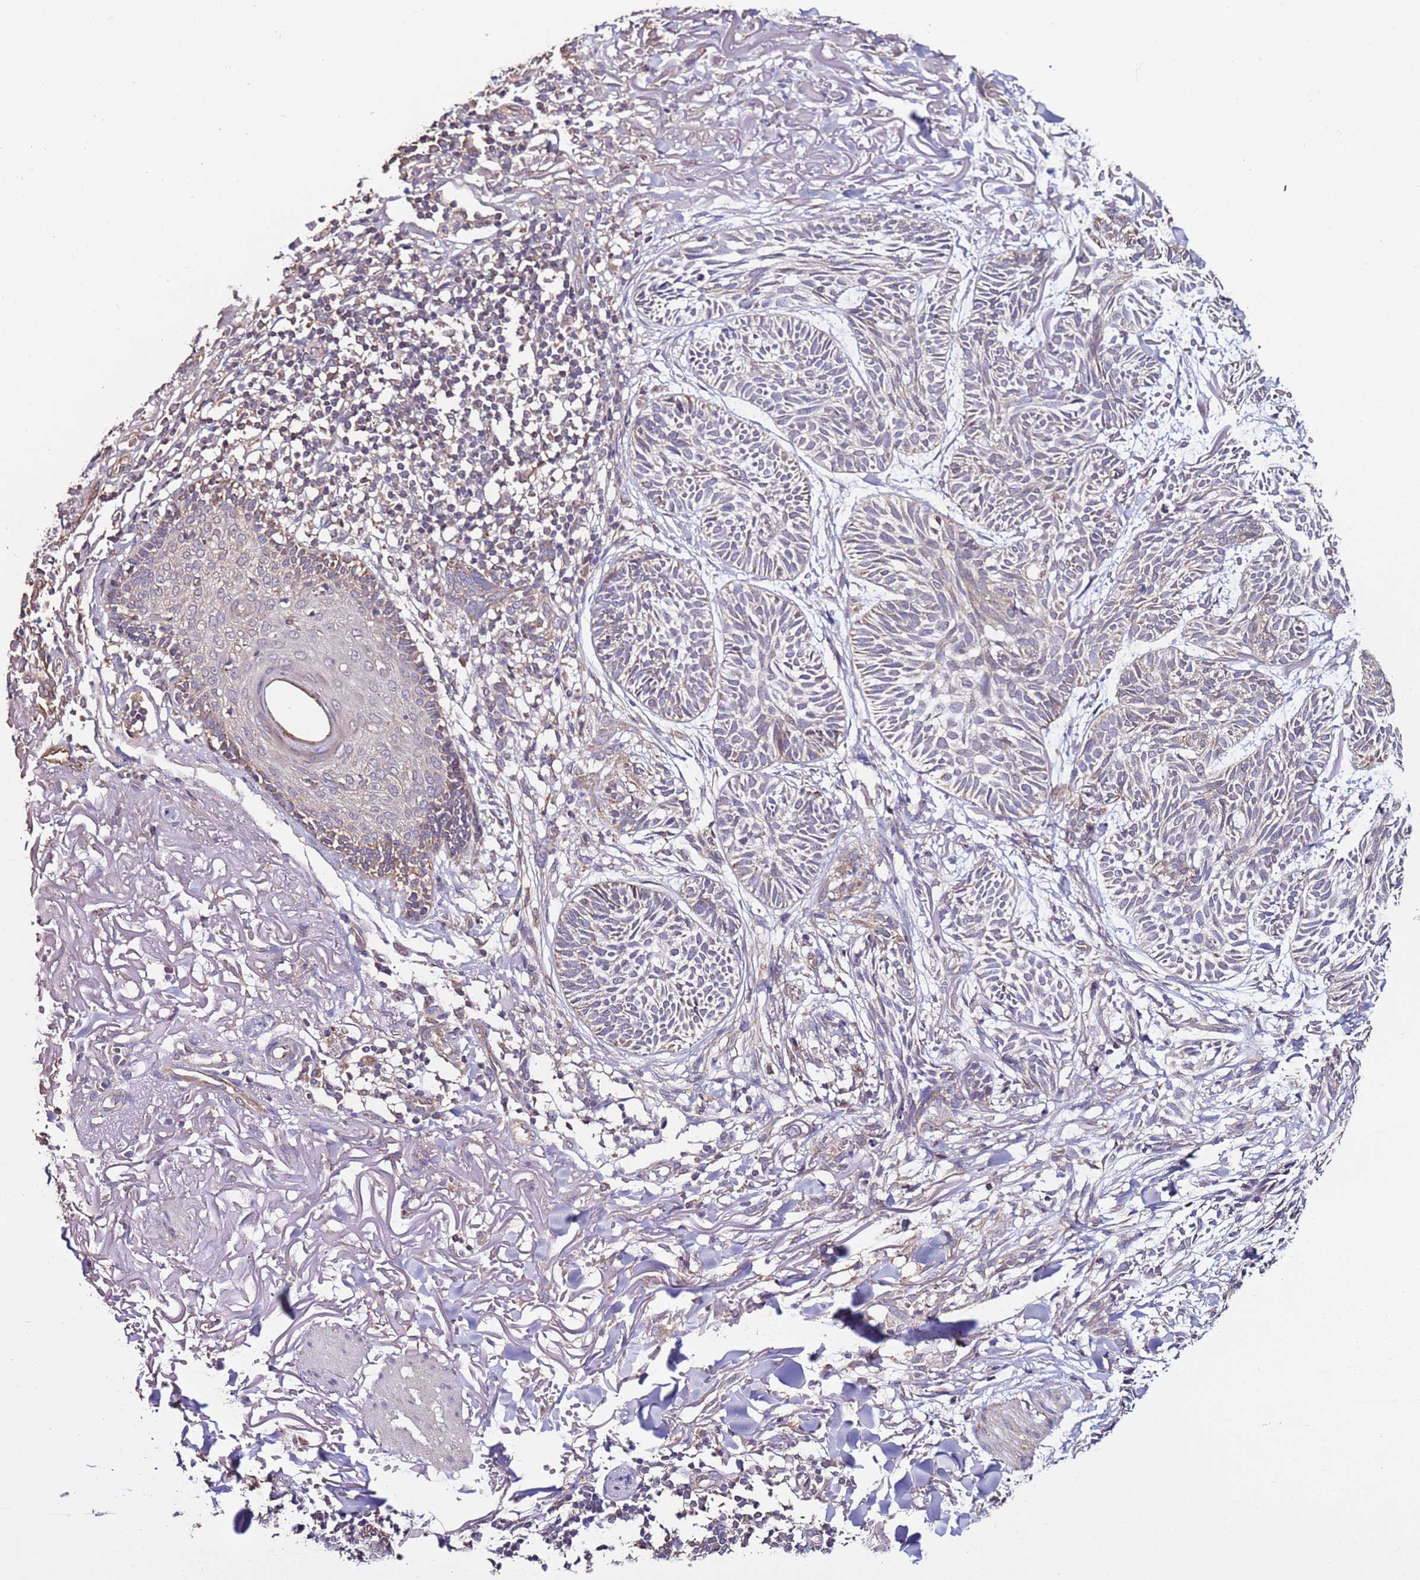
{"staining": {"intensity": "negative", "quantity": "none", "location": "none"}, "tissue": "skin cancer", "cell_type": "Tumor cells", "image_type": "cancer", "snomed": [{"axis": "morphology", "description": "Normal tissue, NOS"}, {"axis": "morphology", "description": "Basal cell carcinoma"}, {"axis": "topography", "description": "Skin"}], "caption": "The micrograph demonstrates no staining of tumor cells in skin cancer (basal cell carcinoma). (DAB (3,3'-diaminobenzidine) IHC visualized using brightfield microscopy, high magnification).", "gene": "SLC41A3", "patient": {"sex": "male", "age": 66}}